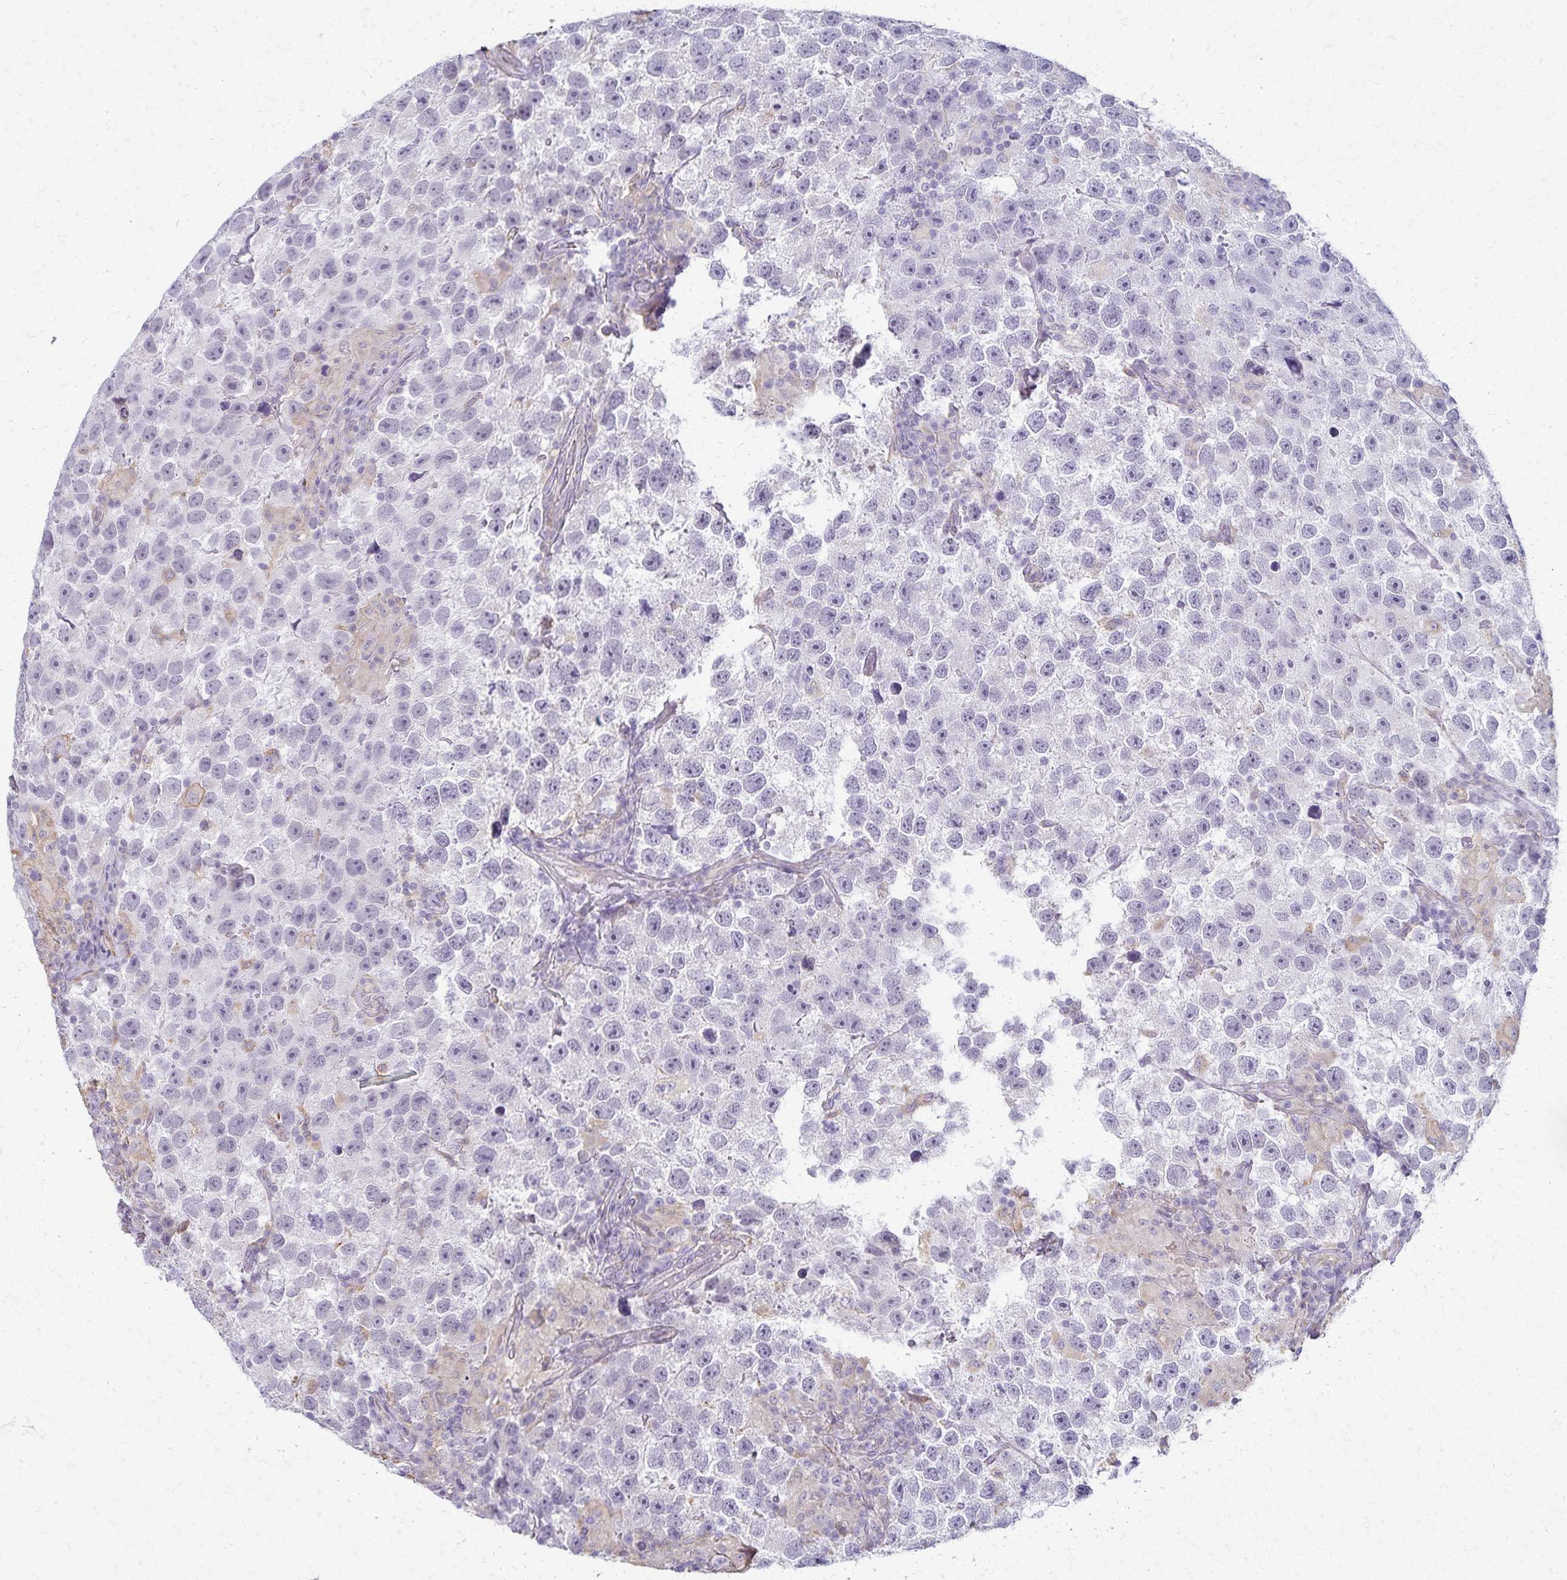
{"staining": {"intensity": "negative", "quantity": "none", "location": "none"}, "tissue": "testis cancer", "cell_type": "Tumor cells", "image_type": "cancer", "snomed": [{"axis": "morphology", "description": "Seminoma, NOS"}, {"axis": "topography", "description": "Testis"}], "caption": "Testis cancer stained for a protein using immunohistochemistry (IHC) exhibits no staining tumor cells.", "gene": "KISS1", "patient": {"sex": "male", "age": 26}}